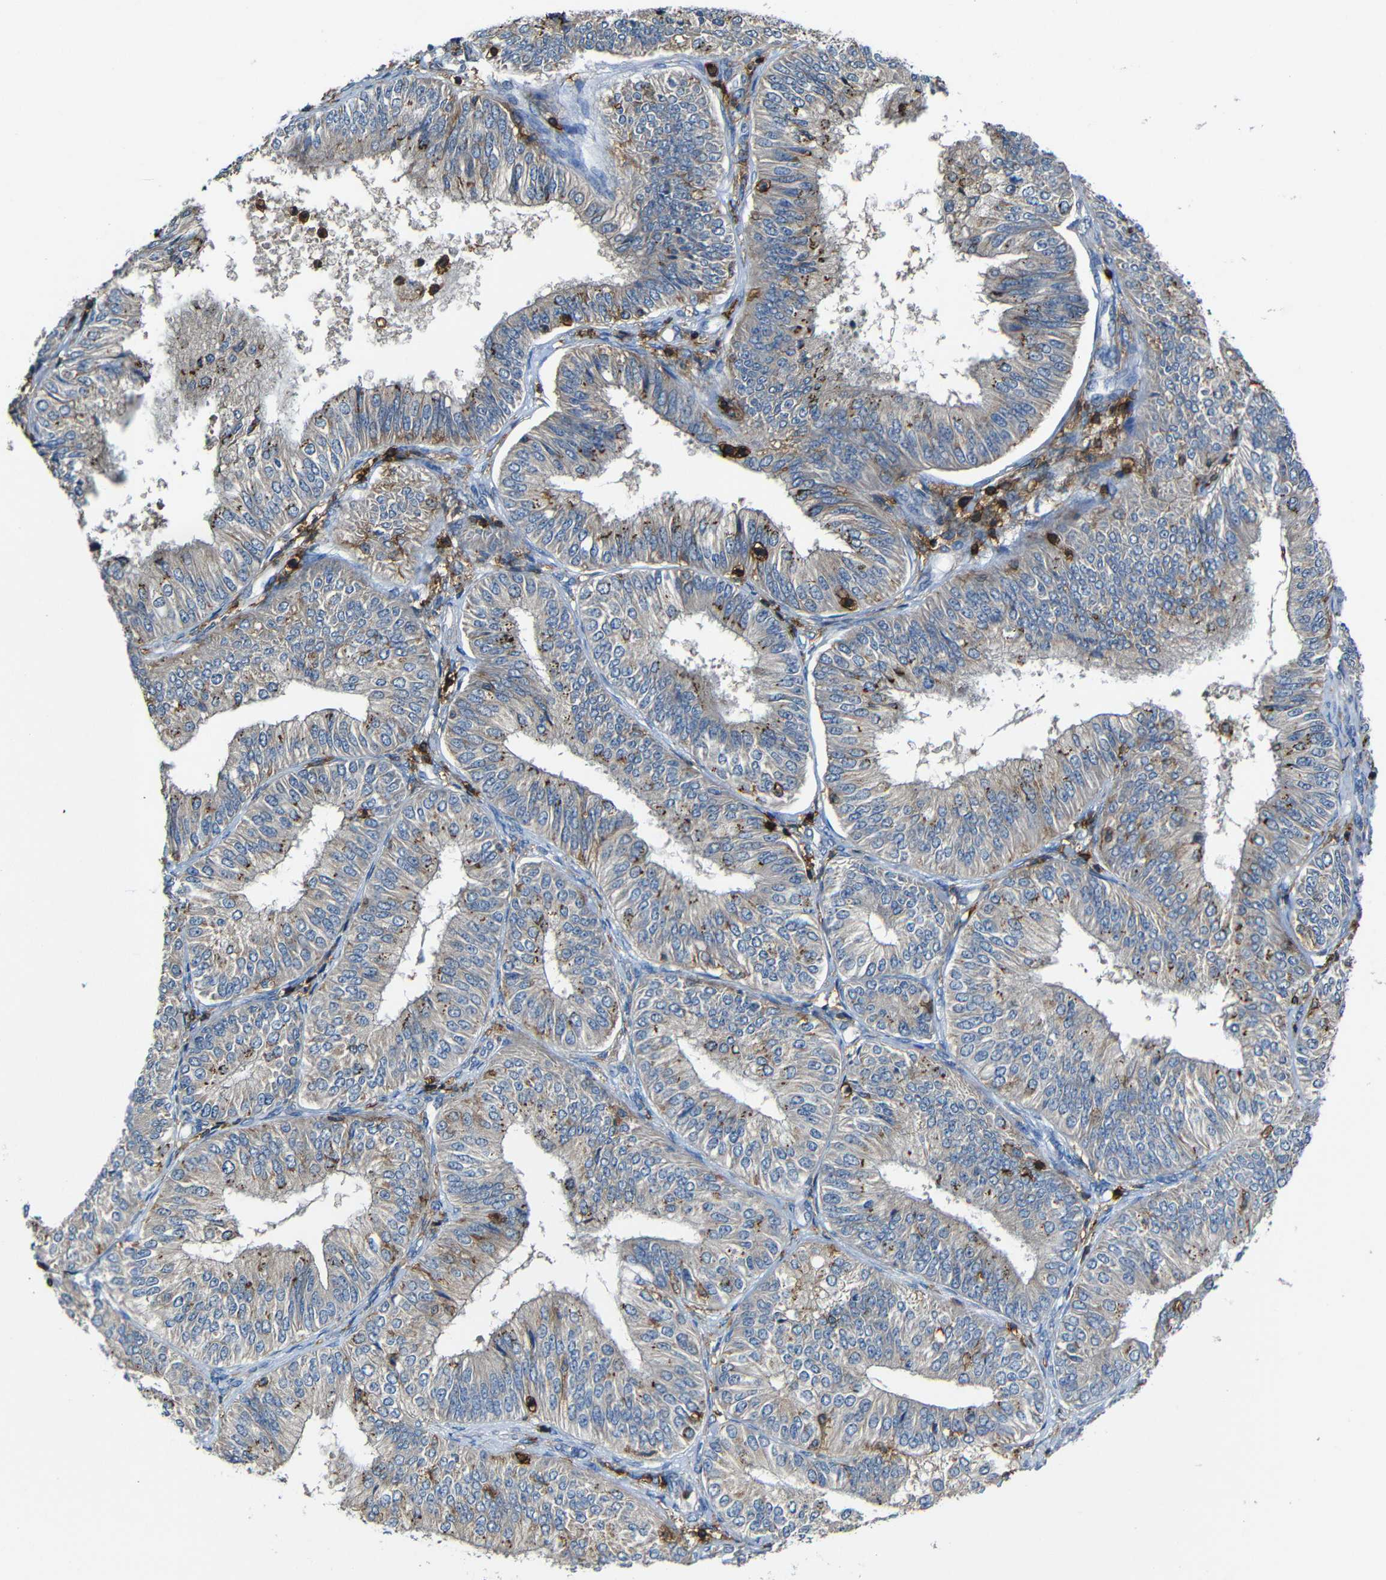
{"staining": {"intensity": "weak", "quantity": "25%-75%", "location": "cytoplasmic/membranous"}, "tissue": "endometrial cancer", "cell_type": "Tumor cells", "image_type": "cancer", "snomed": [{"axis": "morphology", "description": "Adenocarcinoma, NOS"}, {"axis": "topography", "description": "Endometrium"}], "caption": "Human endometrial adenocarcinoma stained with a brown dye displays weak cytoplasmic/membranous positive staining in approximately 25%-75% of tumor cells.", "gene": "P2RY12", "patient": {"sex": "female", "age": 58}}